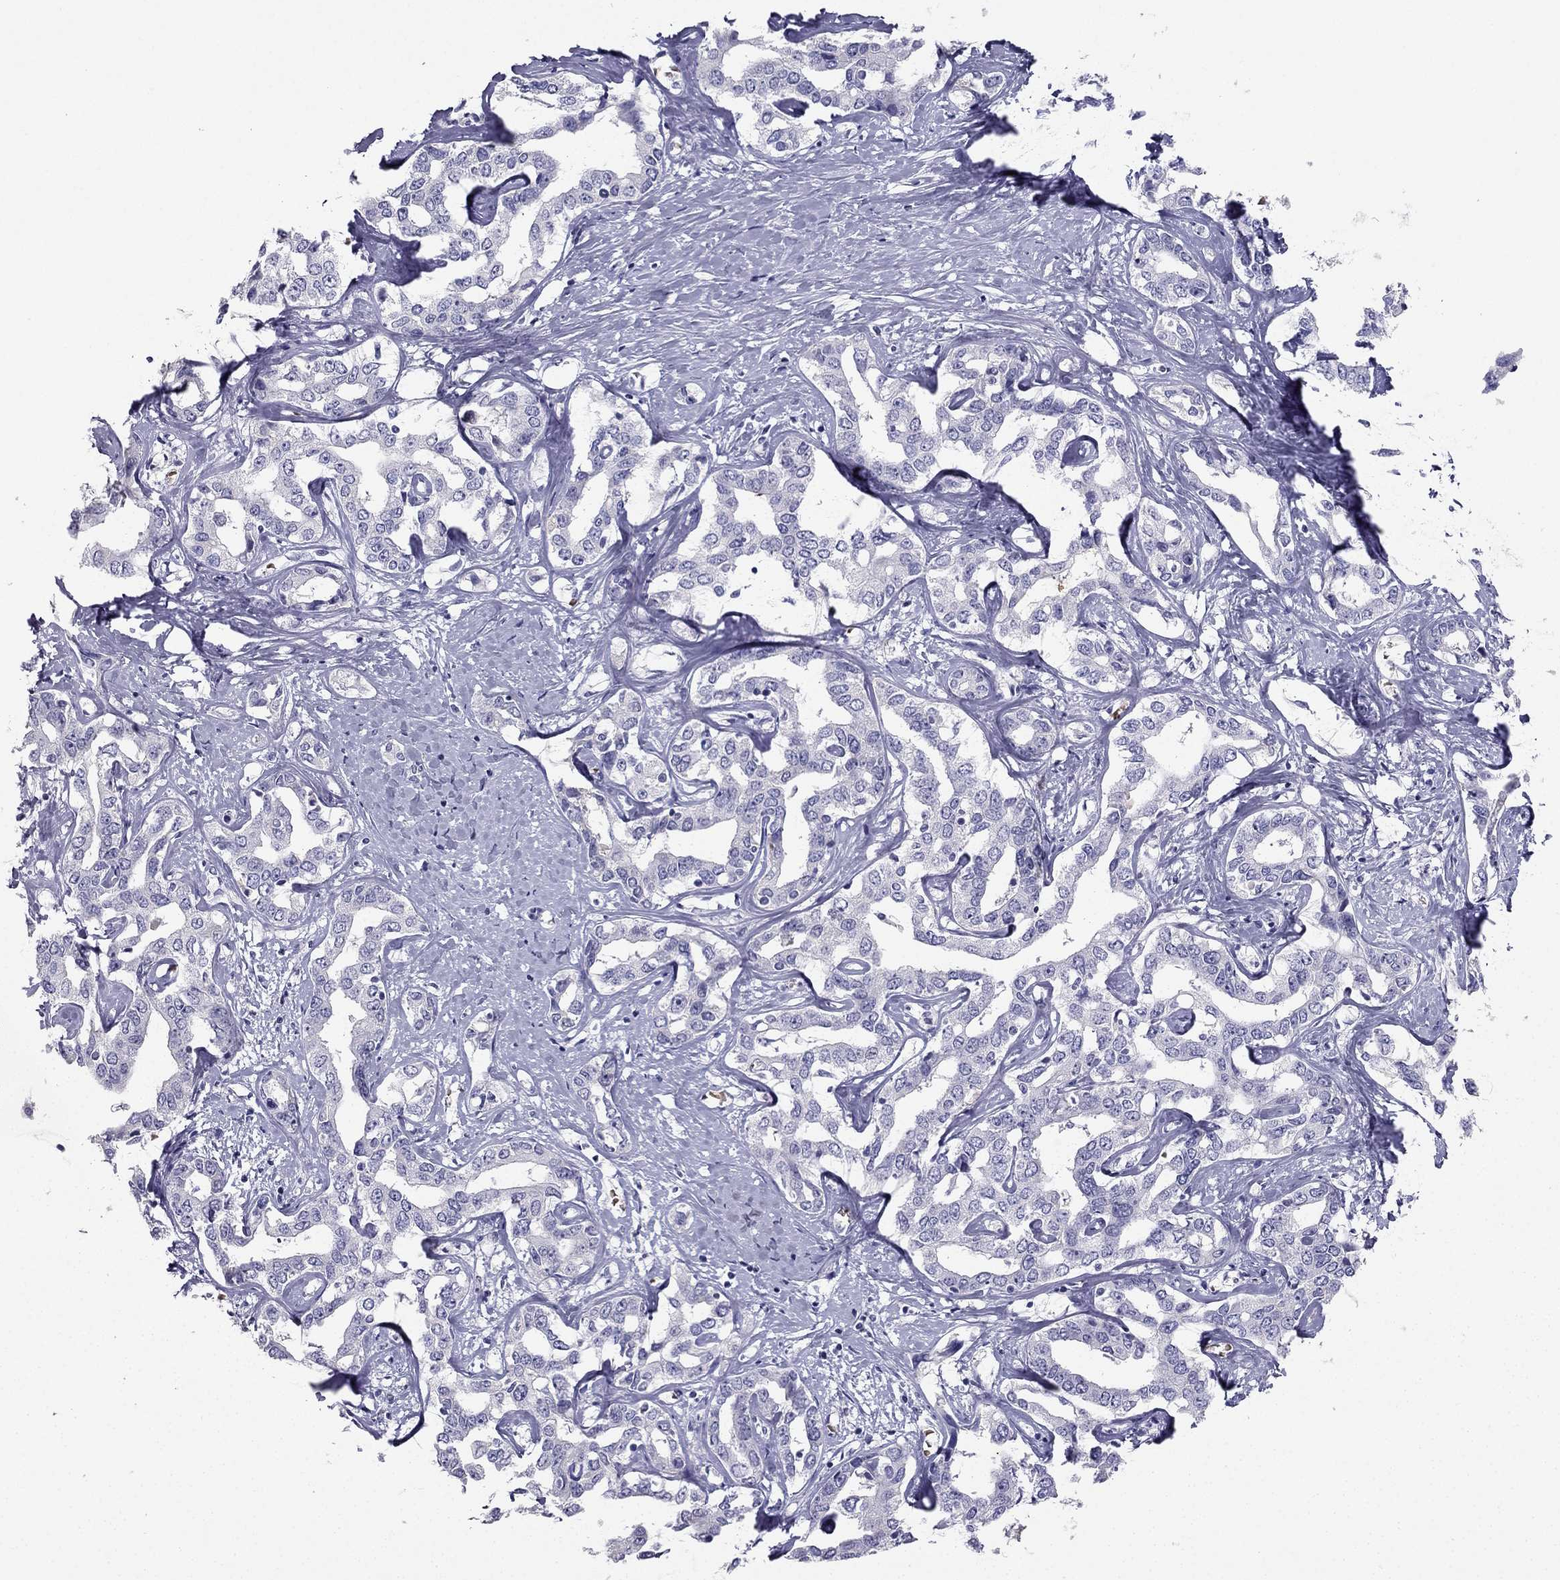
{"staining": {"intensity": "negative", "quantity": "none", "location": "none"}, "tissue": "liver cancer", "cell_type": "Tumor cells", "image_type": "cancer", "snomed": [{"axis": "morphology", "description": "Cholangiocarcinoma"}, {"axis": "topography", "description": "Liver"}], "caption": "Image shows no significant protein expression in tumor cells of liver cancer (cholangiocarcinoma).", "gene": "RSPH14", "patient": {"sex": "male", "age": 59}}